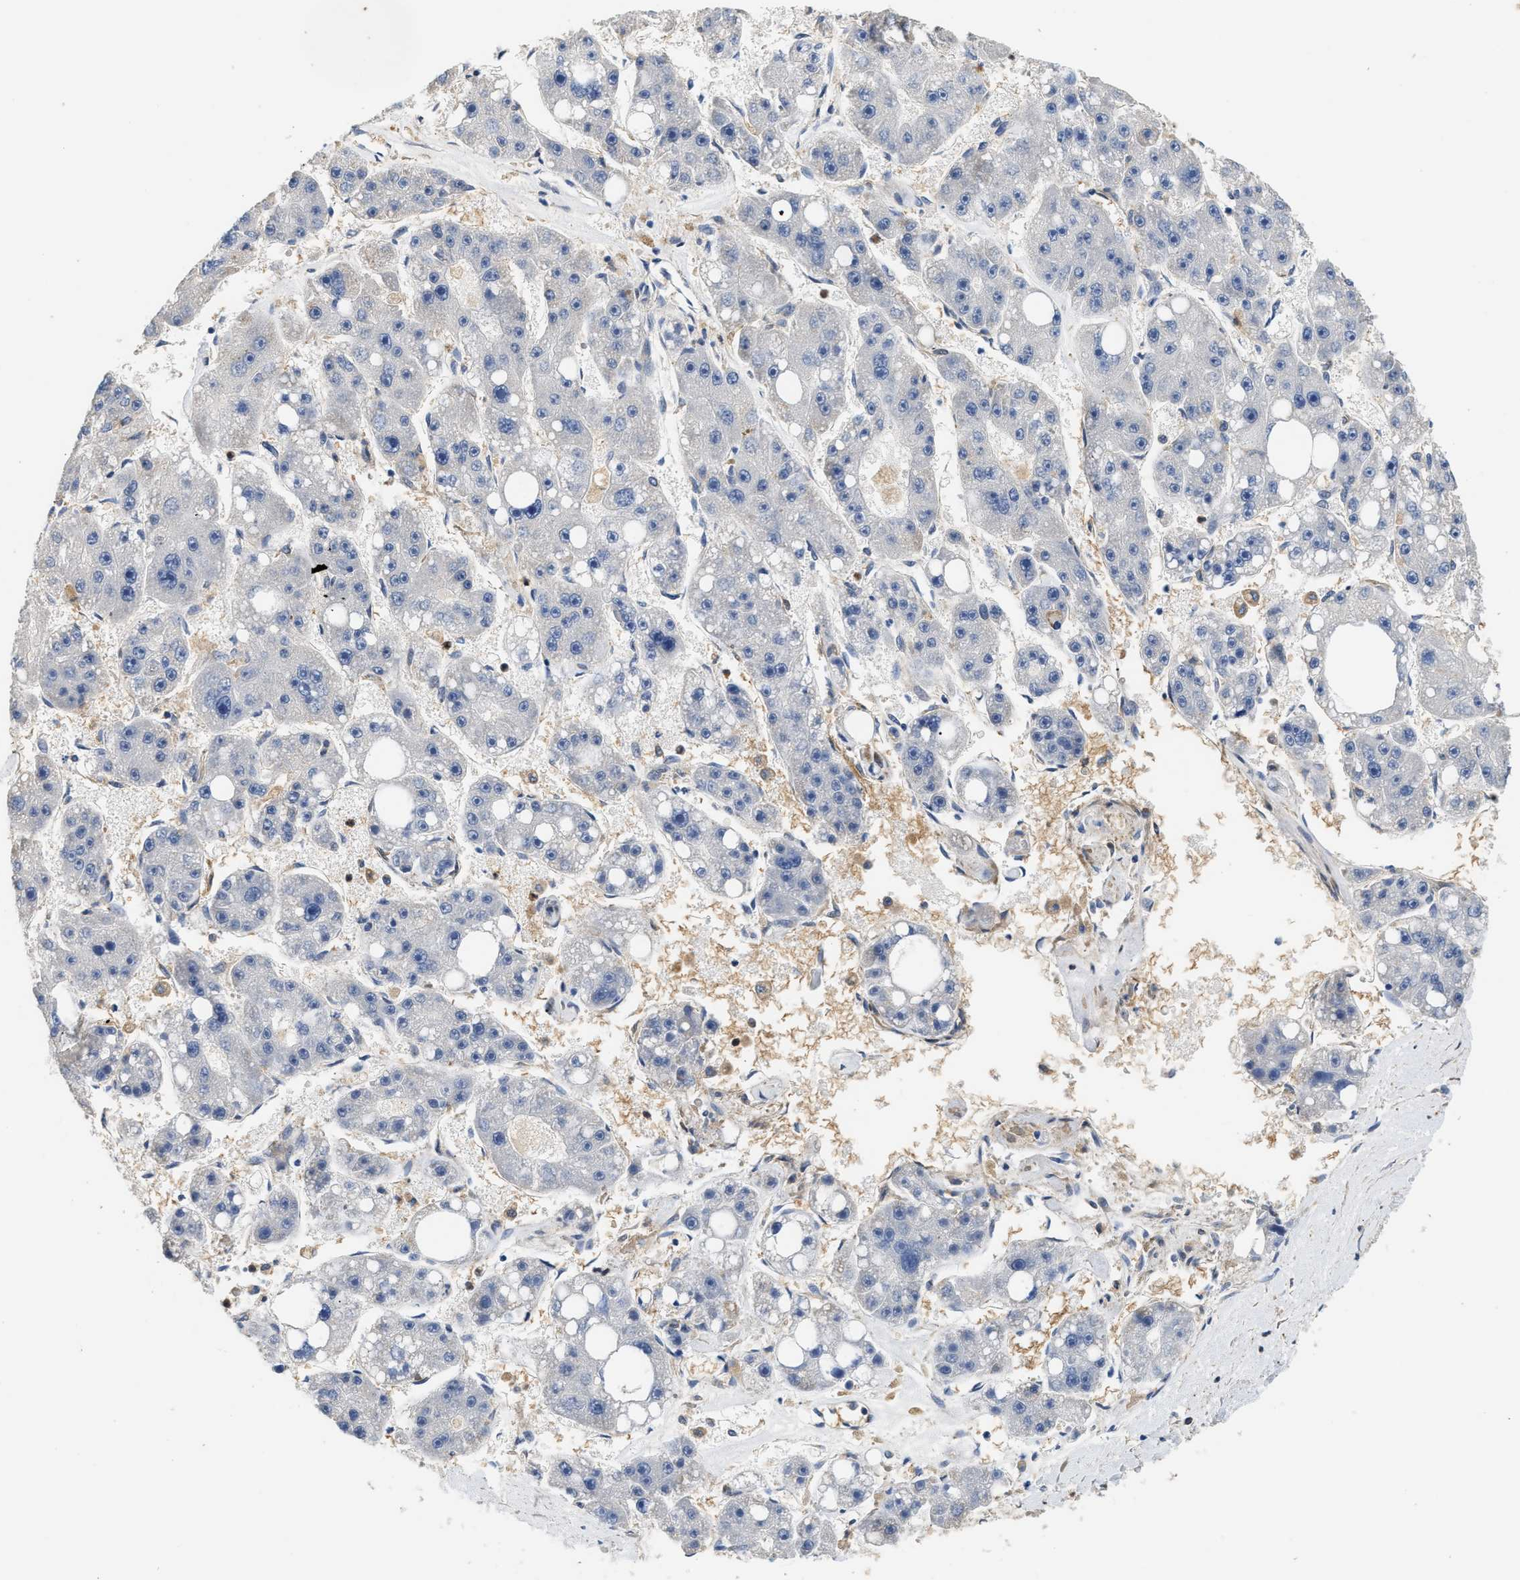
{"staining": {"intensity": "negative", "quantity": "none", "location": "none"}, "tissue": "liver cancer", "cell_type": "Tumor cells", "image_type": "cancer", "snomed": [{"axis": "morphology", "description": "Carcinoma, Hepatocellular, NOS"}, {"axis": "topography", "description": "Liver"}], "caption": "This is an immunohistochemistry (IHC) histopathology image of human hepatocellular carcinoma (liver). There is no positivity in tumor cells.", "gene": "RAB31", "patient": {"sex": "female", "age": 61}}